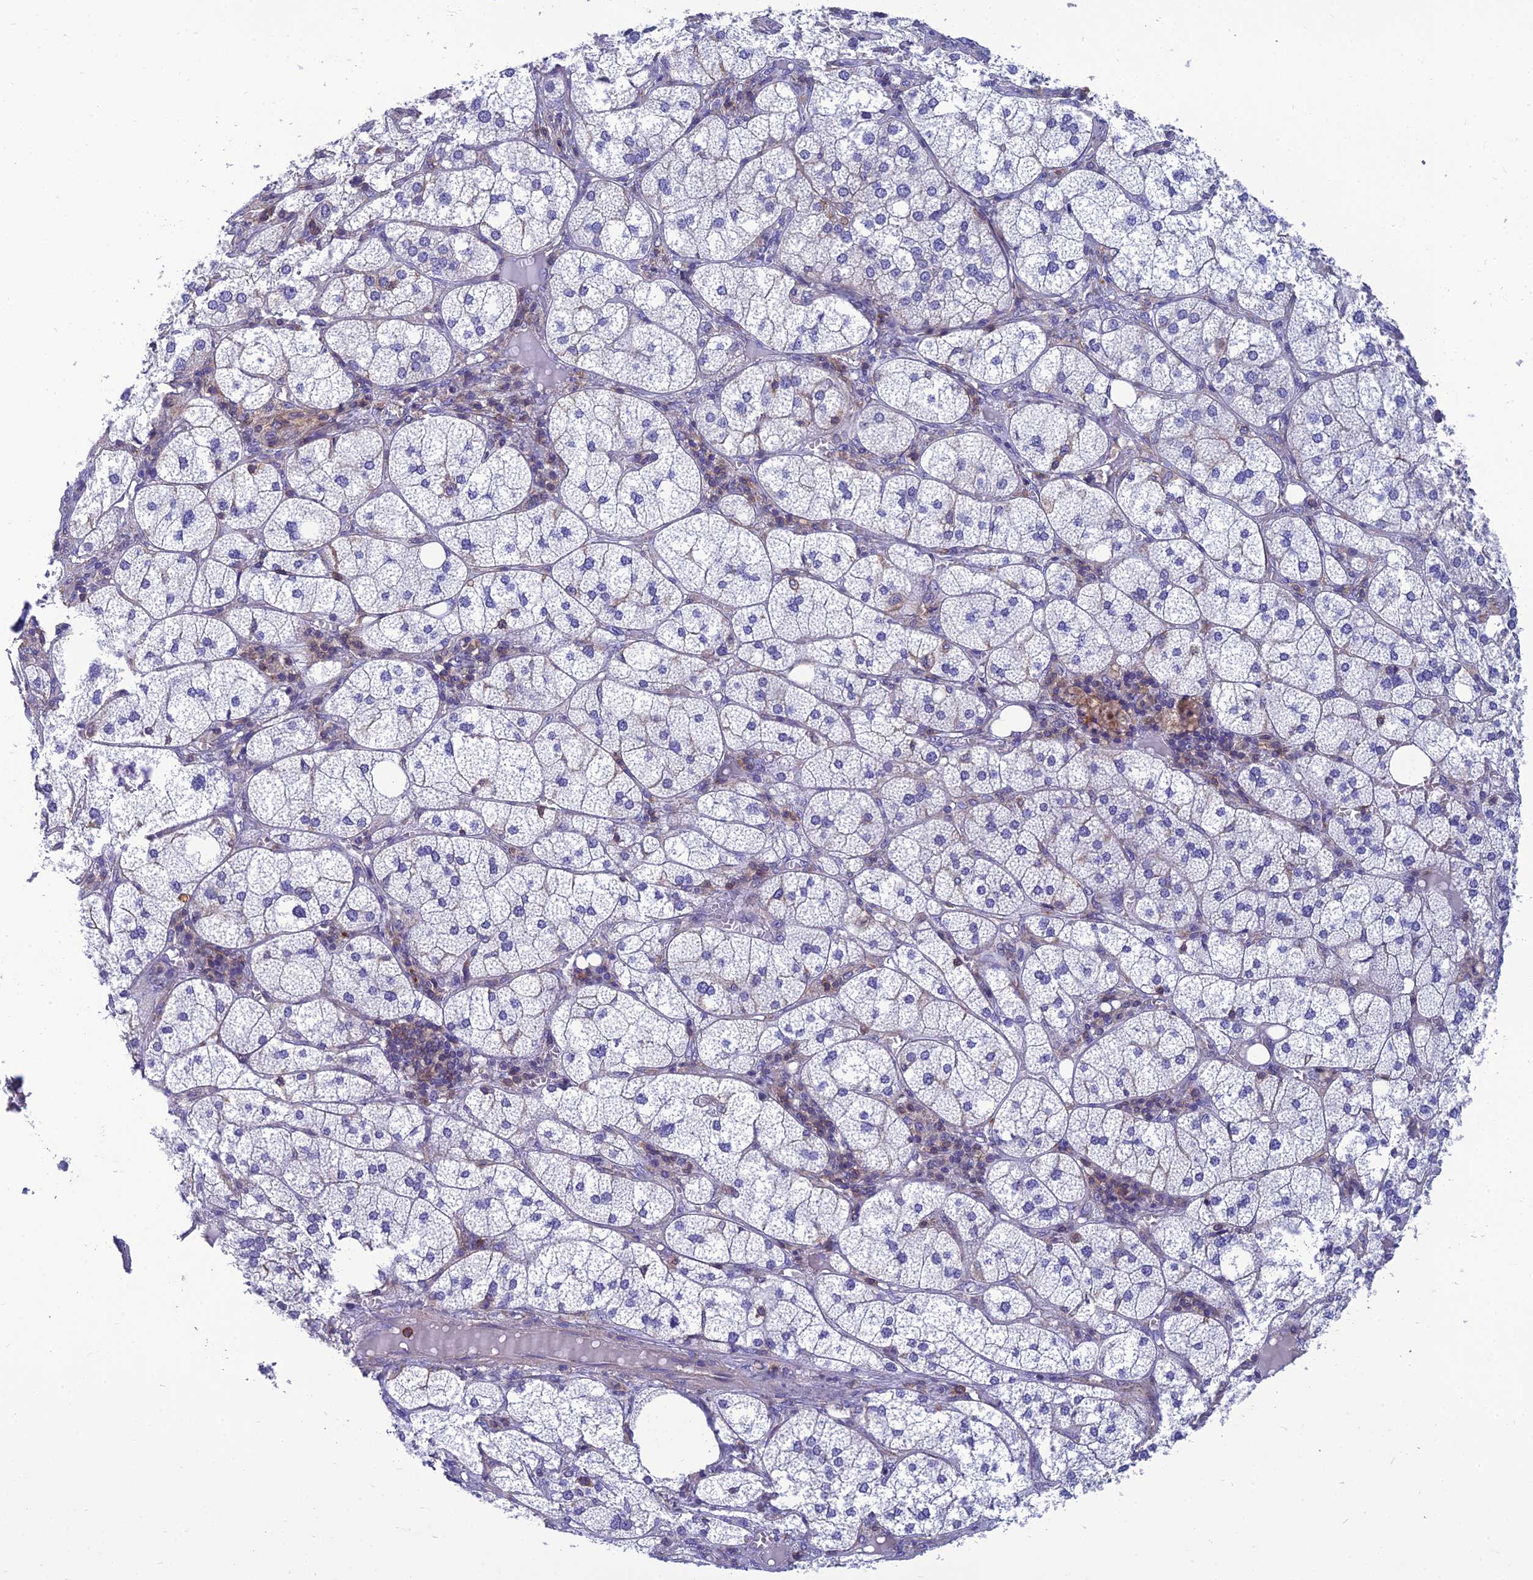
{"staining": {"intensity": "negative", "quantity": "none", "location": "none"}, "tissue": "adrenal gland", "cell_type": "Glandular cells", "image_type": "normal", "snomed": [{"axis": "morphology", "description": "Normal tissue, NOS"}, {"axis": "topography", "description": "Adrenal gland"}], "caption": "Glandular cells show no significant protein positivity in unremarkable adrenal gland. (Stains: DAB immunohistochemistry with hematoxylin counter stain, Microscopy: brightfield microscopy at high magnification).", "gene": "PPP1R18", "patient": {"sex": "female", "age": 61}}